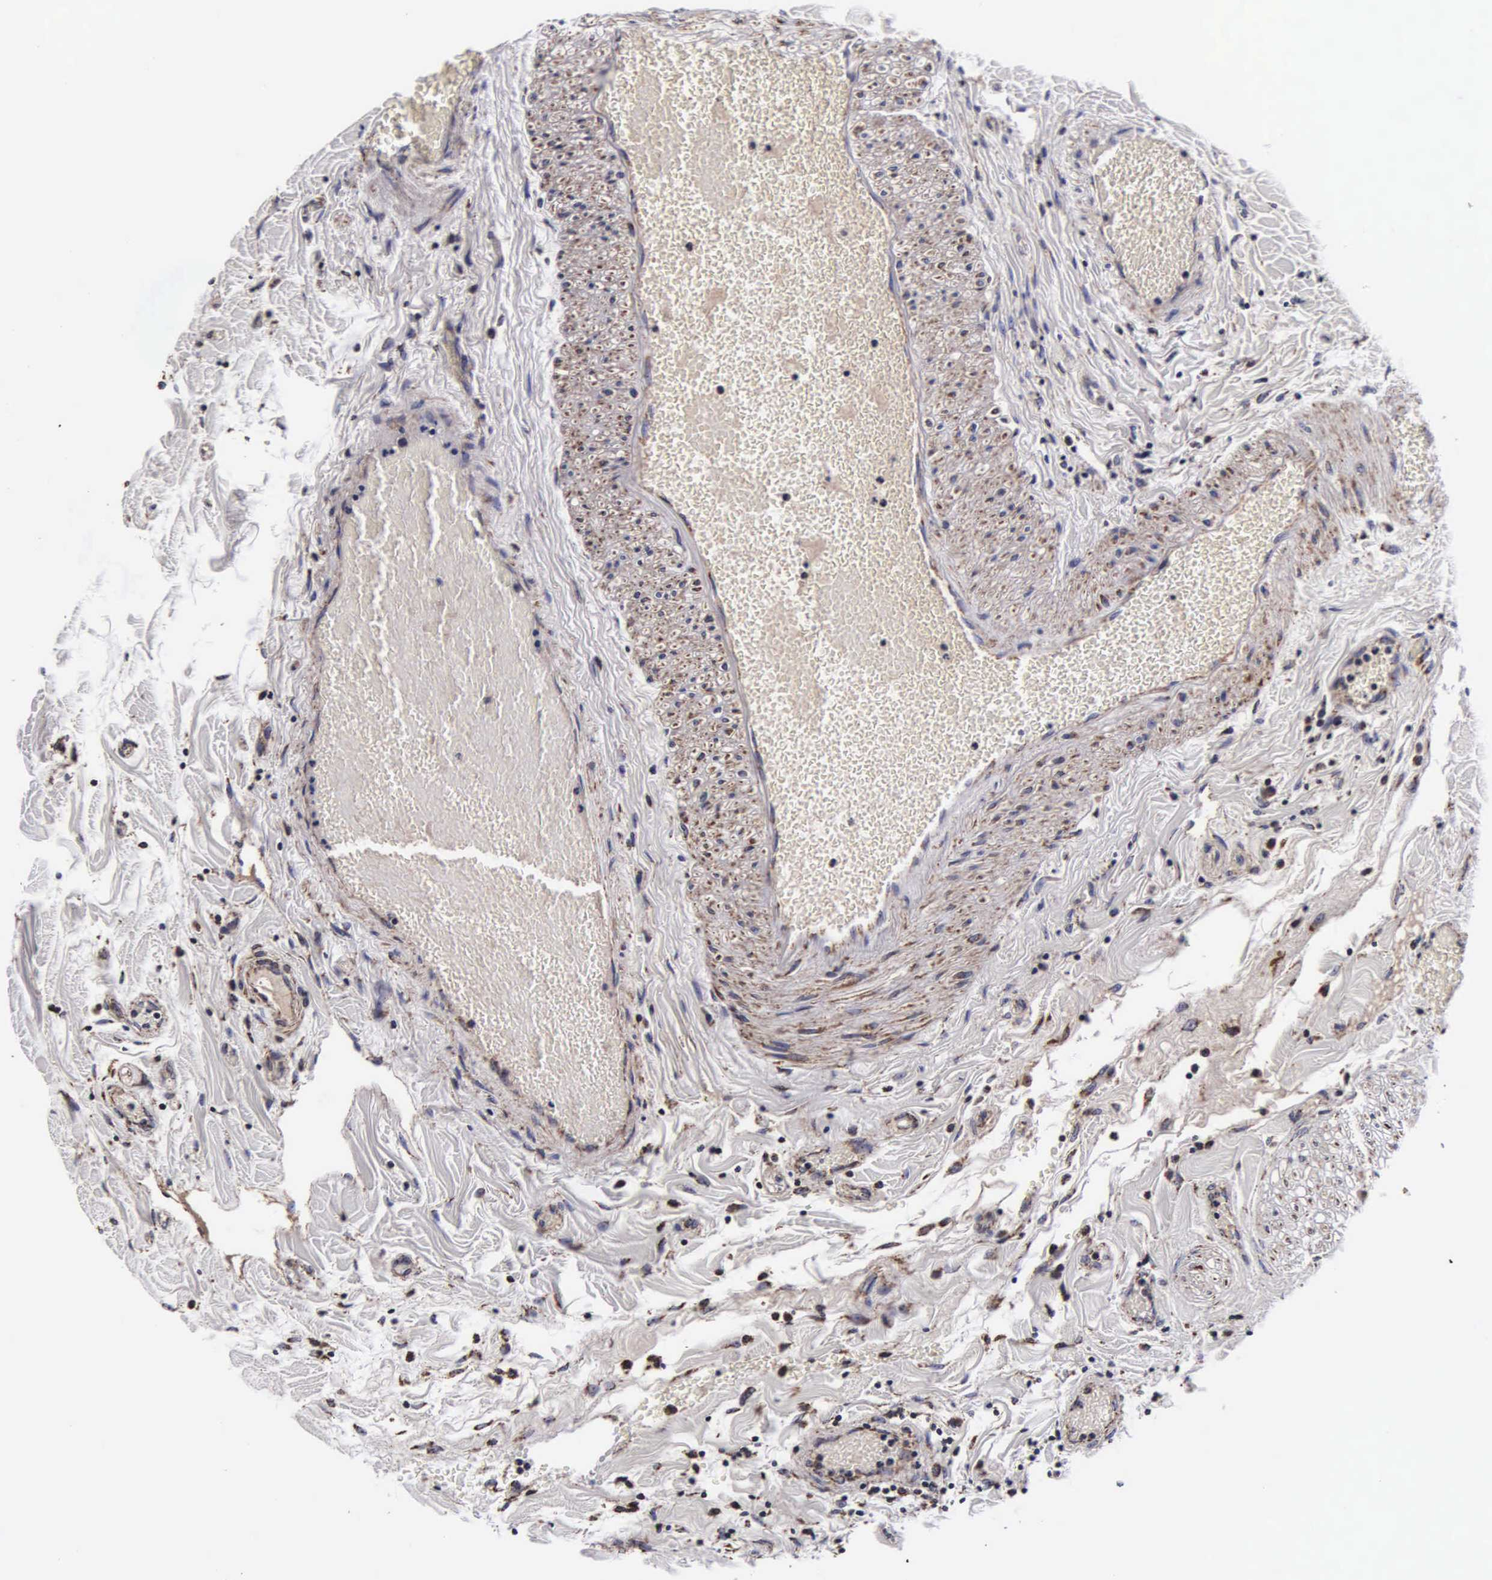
{"staining": {"intensity": "strong", "quantity": ">75%", "location": "cytoplasmic/membranous"}, "tissue": "gallbladder", "cell_type": "Glandular cells", "image_type": "normal", "snomed": [{"axis": "morphology", "description": "Normal tissue, NOS"}, {"axis": "topography", "description": "Gallbladder"}], "caption": "DAB (3,3'-diaminobenzidine) immunohistochemical staining of benign gallbladder shows strong cytoplasmic/membranous protein positivity in about >75% of glandular cells.", "gene": "PSMA3", "patient": {"sex": "male", "age": 59}}